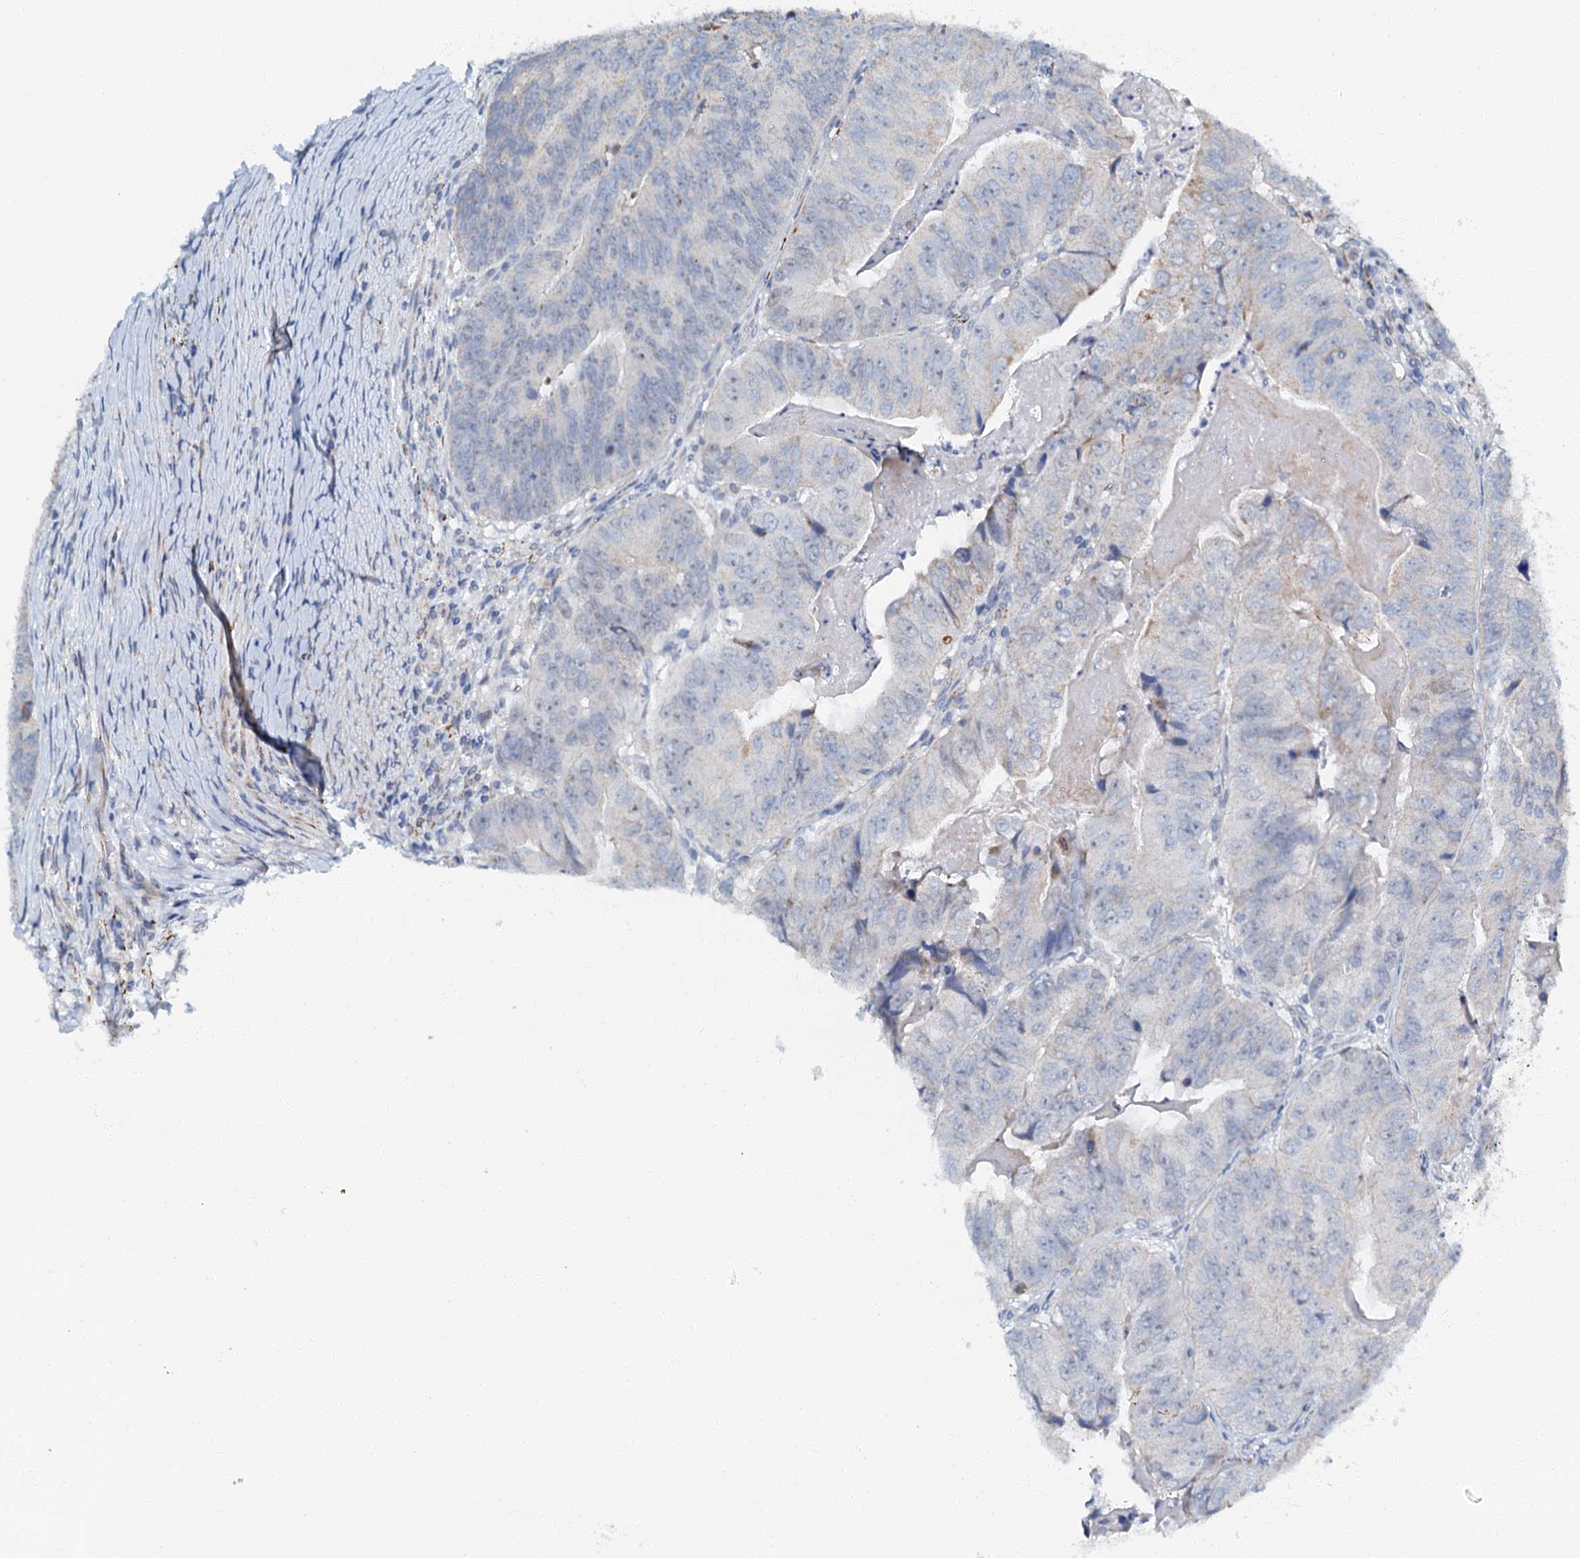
{"staining": {"intensity": "negative", "quantity": "none", "location": "none"}, "tissue": "colorectal cancer", "cell_type": "Tumor cells", "image_type": "cancer", "snomed": [{"axis": "morphology", "description": "Adenocarcinoma, NOS"}, {"axis": "topography", "description": "Colon"}], "caption": "A photomicrograph of human adenocarcinoma (colorectal) is negative for staining in tumor cells. (Brightfield microscopy of DAB IHC at high magnification).", "gene": "OLAH", "patient": {"sex": "female", "age": 67}}